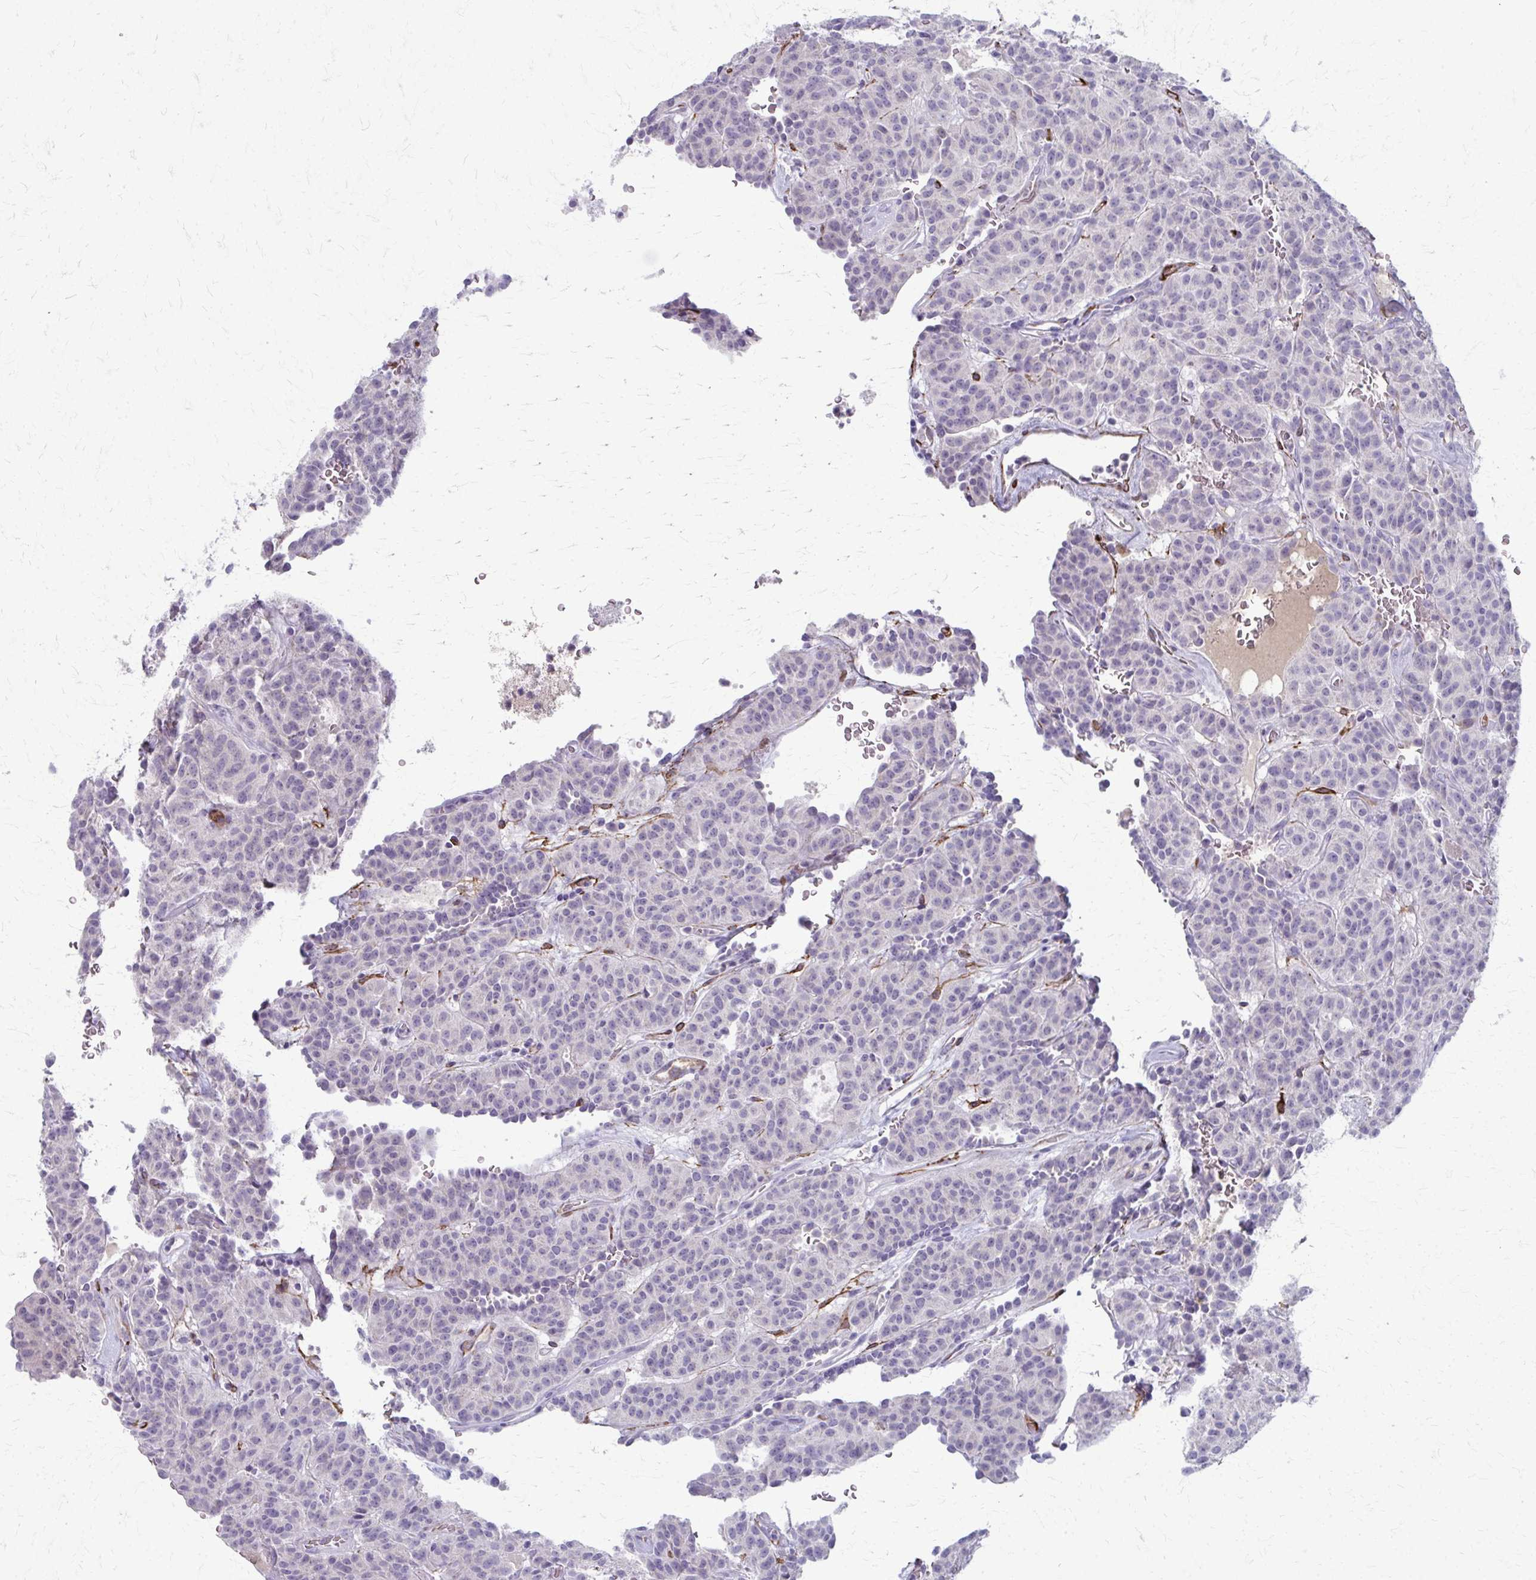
{"staining": {"intensity": "negative", "quantity": "none", "location": "none"}, "tissue": "carcinoid", "cell_type": "Tumor cells", "image_type": "cancer", "snomed": [{"axis": "morphology", "description": "Carcinoid, malignant, NOS"}, {"axis": "topography", "description": "Lung"}], "caption": "Tumor cells are negative for protein expression in human malignant carcinoid.", "gene": "ADIPOQ", "patient": {"sex": "female", "age": 61}}